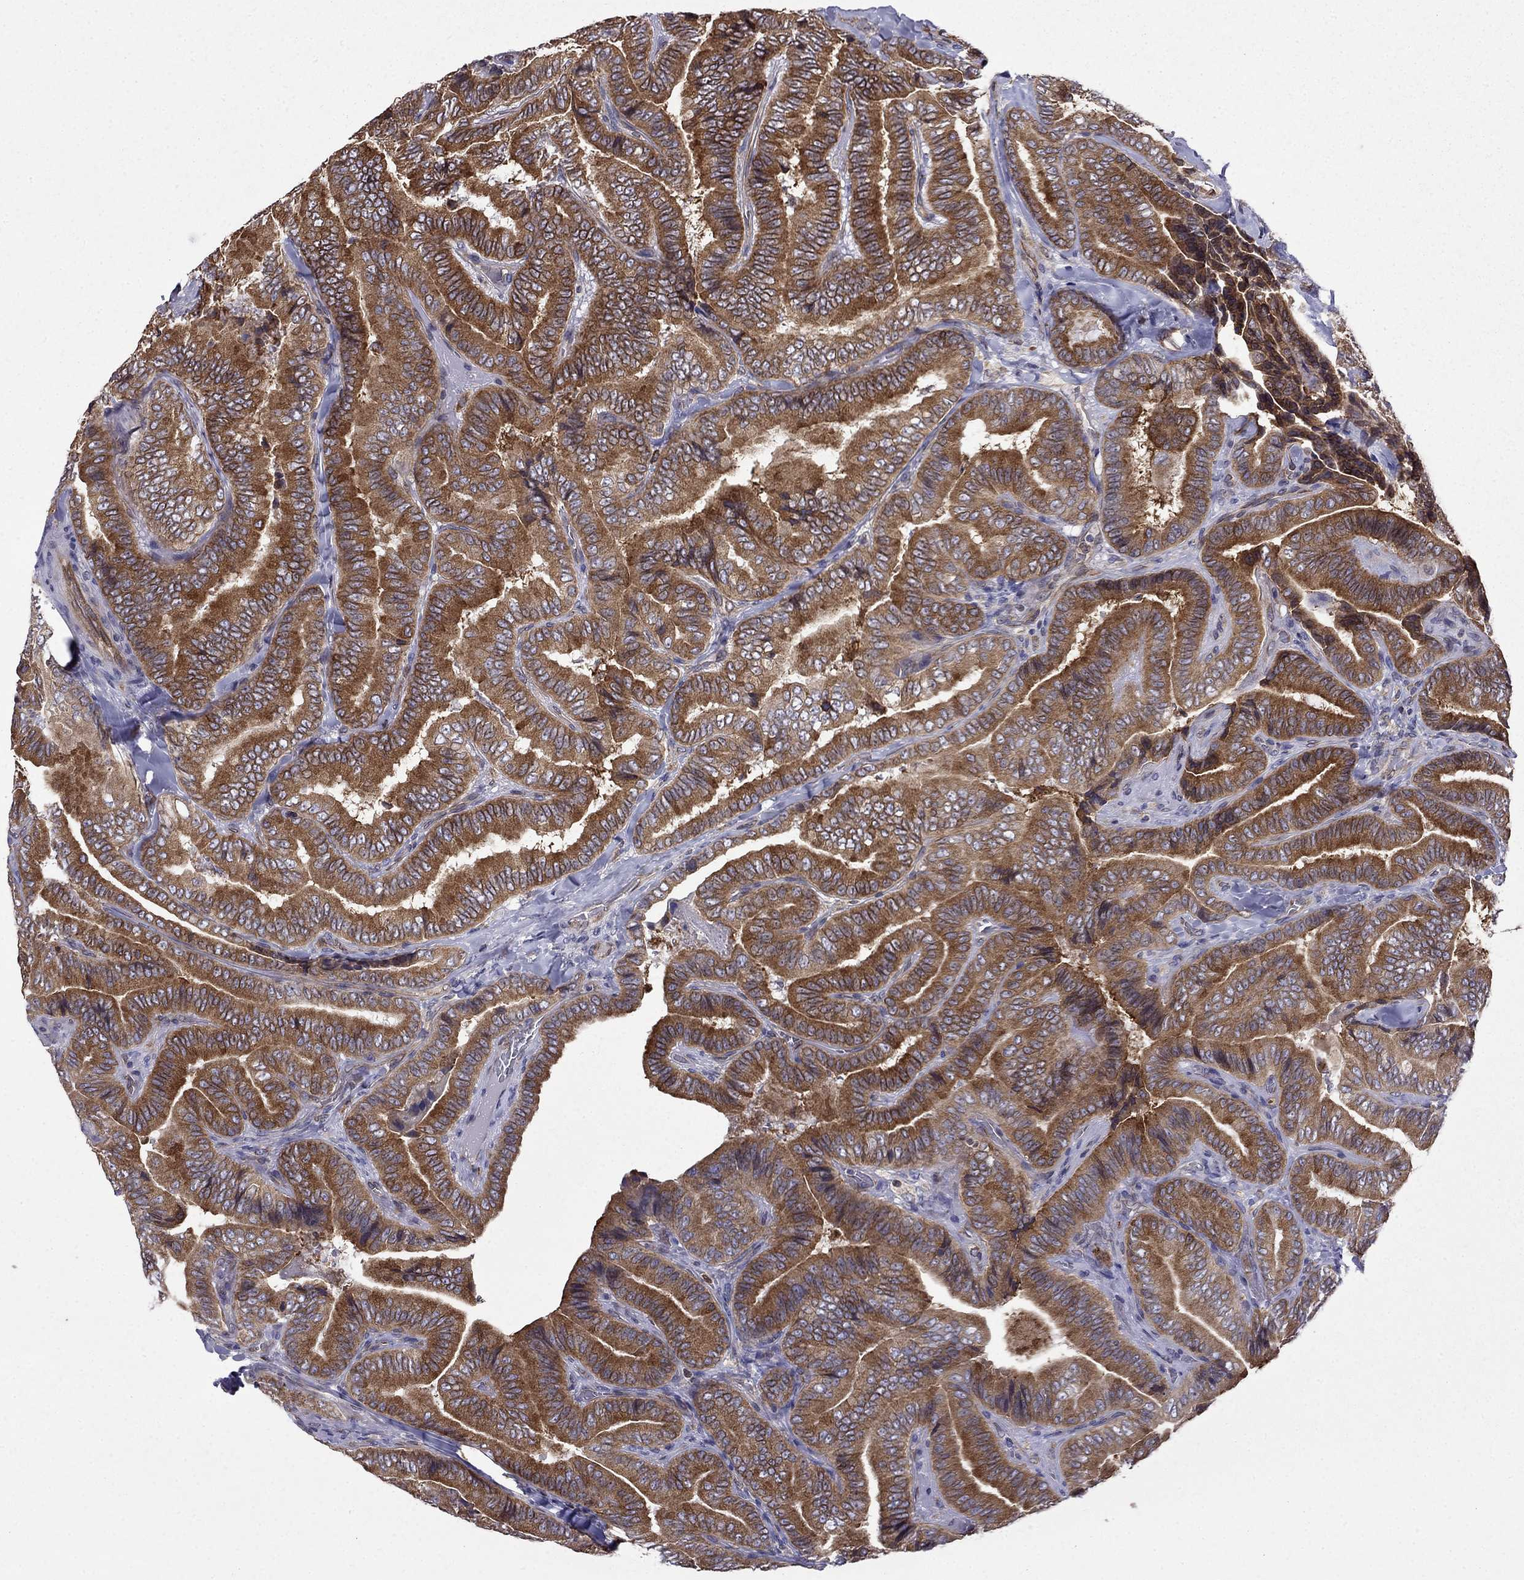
{"staining": {"intensity": "strong", "quantity": "25%-75%", "location": "cytoplasmic/membranous"}, "tissue": "thyroid cancer", "cell_type": "Tumor cells", "image_type": "cancer", "snomed": [{"axis": "morphology", "description": "Papillary adenocarcinoma, NOS"}, {"axis": "topography", "description": "Thyroid gland"}], "caption": "Immunohistochemical staining of human thyroid cancer reveals high levels of strong cytoplasmic/membranous protein expression in about 25%-75% of tumor cells.", "gene": "GNAL", "patient": {"sex": "male", "age": 61}}